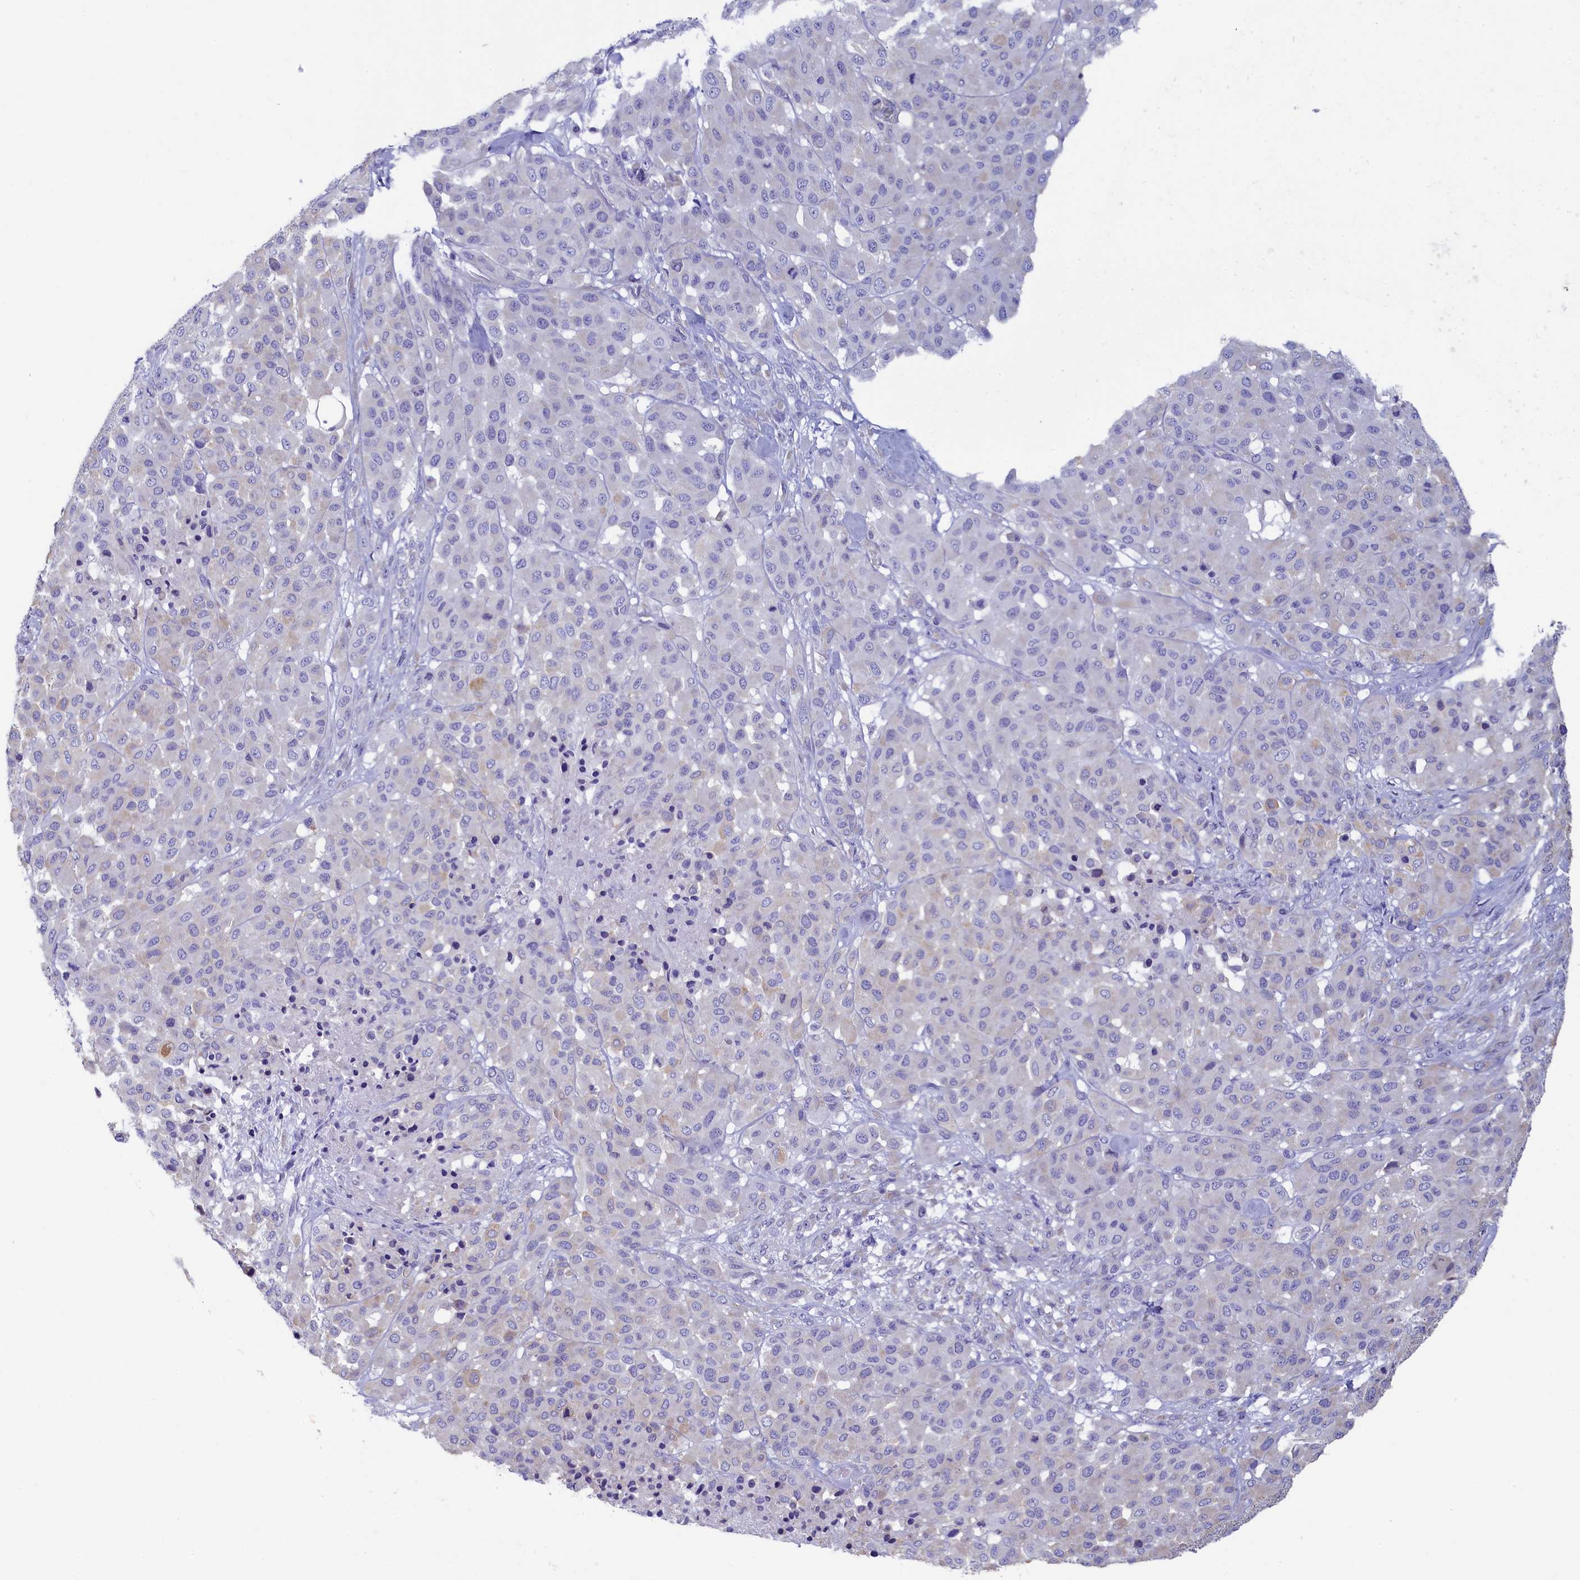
{"staining": {"intensity": "negative", "quantity": "none", "location": "none"}, "tissue": "melanoma", "cell_type": "Tumor cells", "image_type": "cancer", "snomed": [{"axis": "morphology", "description": "Malignant melanoma, Metastatic site"}, {"axis": "topography", "description": "Skin"}], "caption": "DAB (3,3'-diaminobenzidine) immunohistochemical staining of human malignant melanoma (metastatic site) reveals no significant staining in tumor cells.", "gene": "SKA3", "patient": {"sex": "female", "age": 81}}